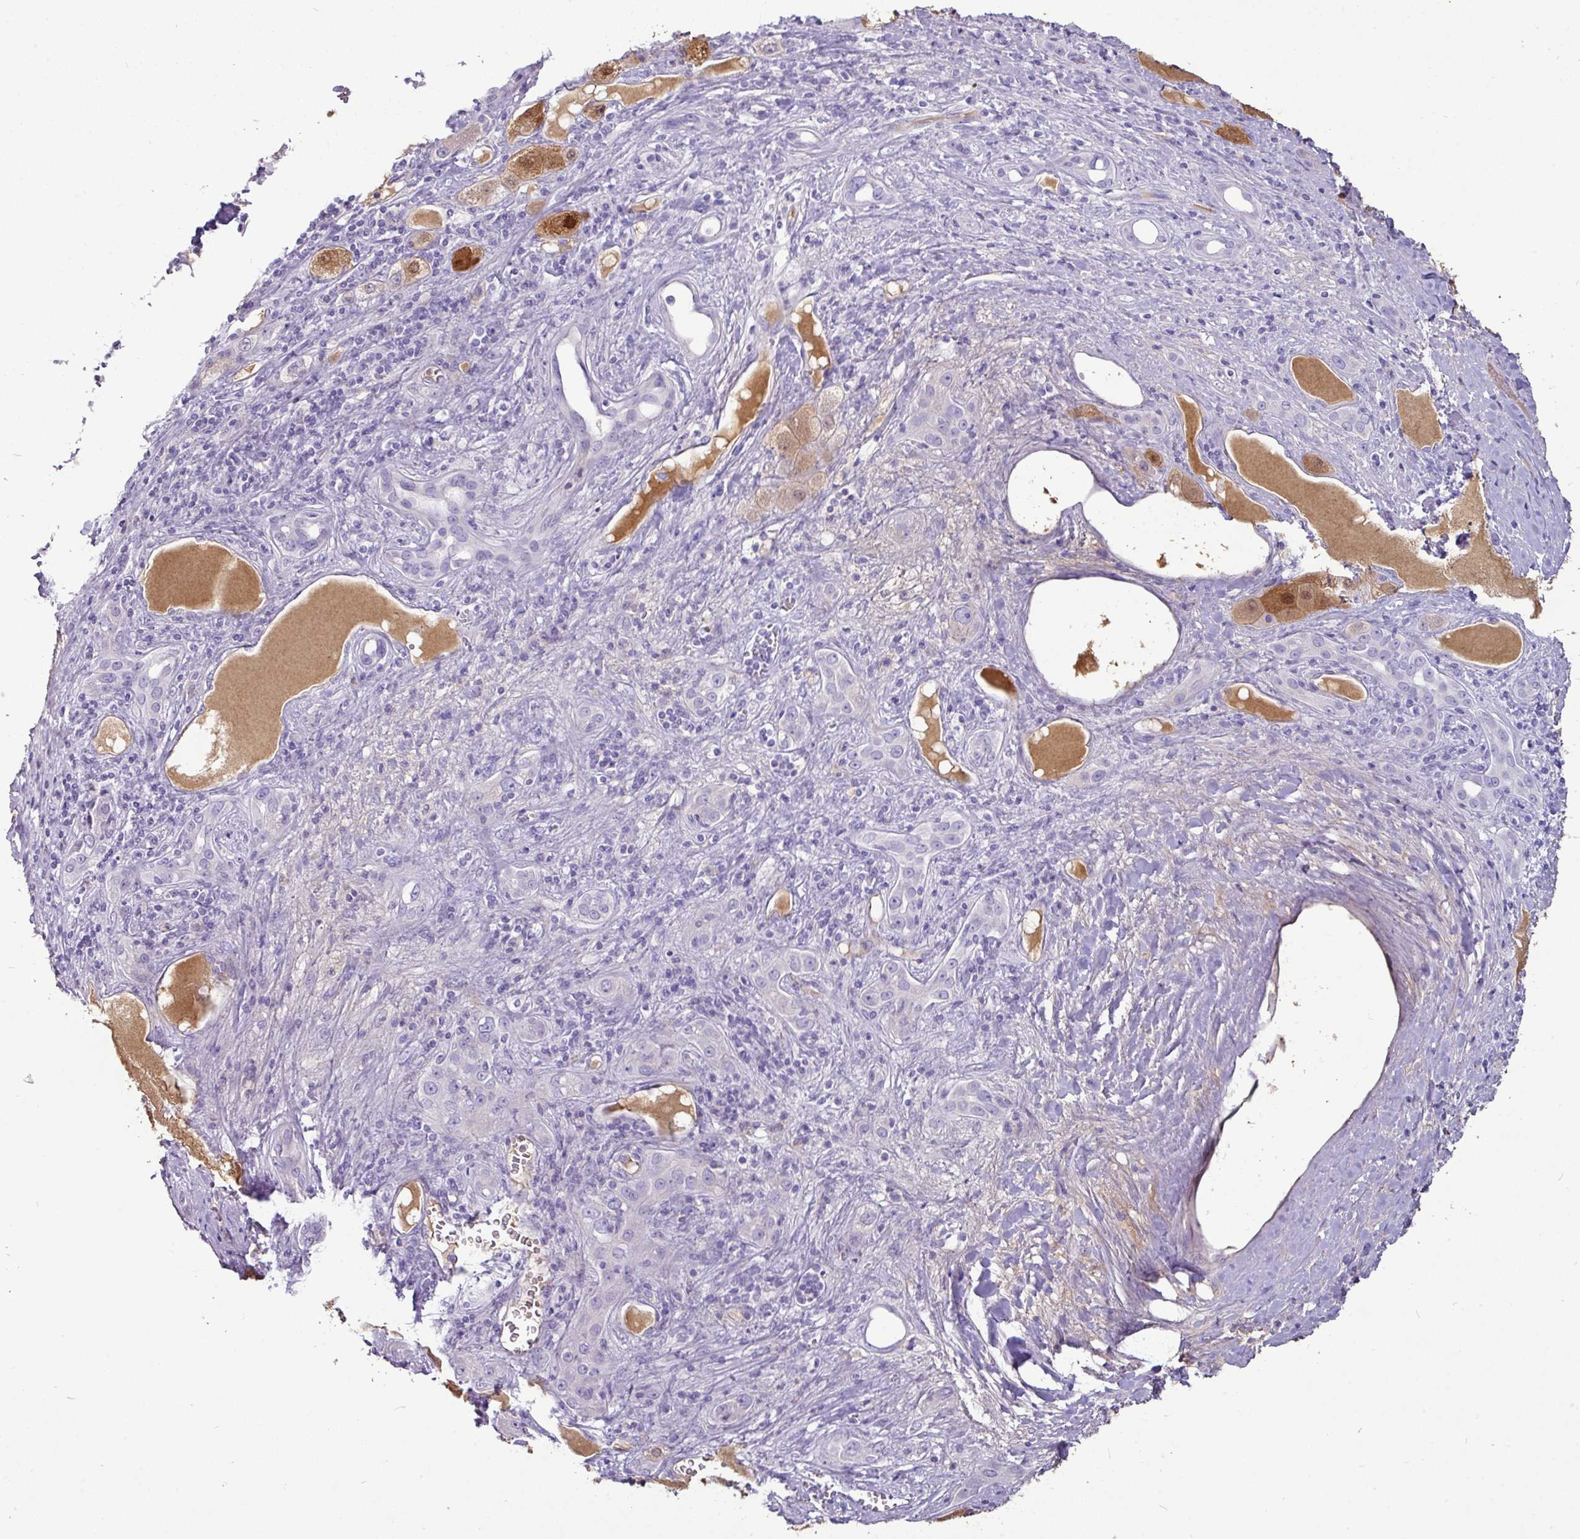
{"staining": {"intensity": "negative", "quantity": "none", "location": "none"}, "tissue": "liver cancer", "cell_type": "Tumor cells", "image_type": "cancer", "snomed": [{"axis": "morphology", "description": "Carcinoma, Hepatocellular, NOS"}, {"axis": "topography", "description": "Liver"}], "caption": "This photomicrograph is of liver cancer stained with immunohistochemistry (IHC) to label a protein in brown with the nuclei are counter-stained blue. There is no expression in tumor cells. Nuclei are stained in blue.", "gene": "GSTA3", "patient": {"sex": "female", "age": 73}}